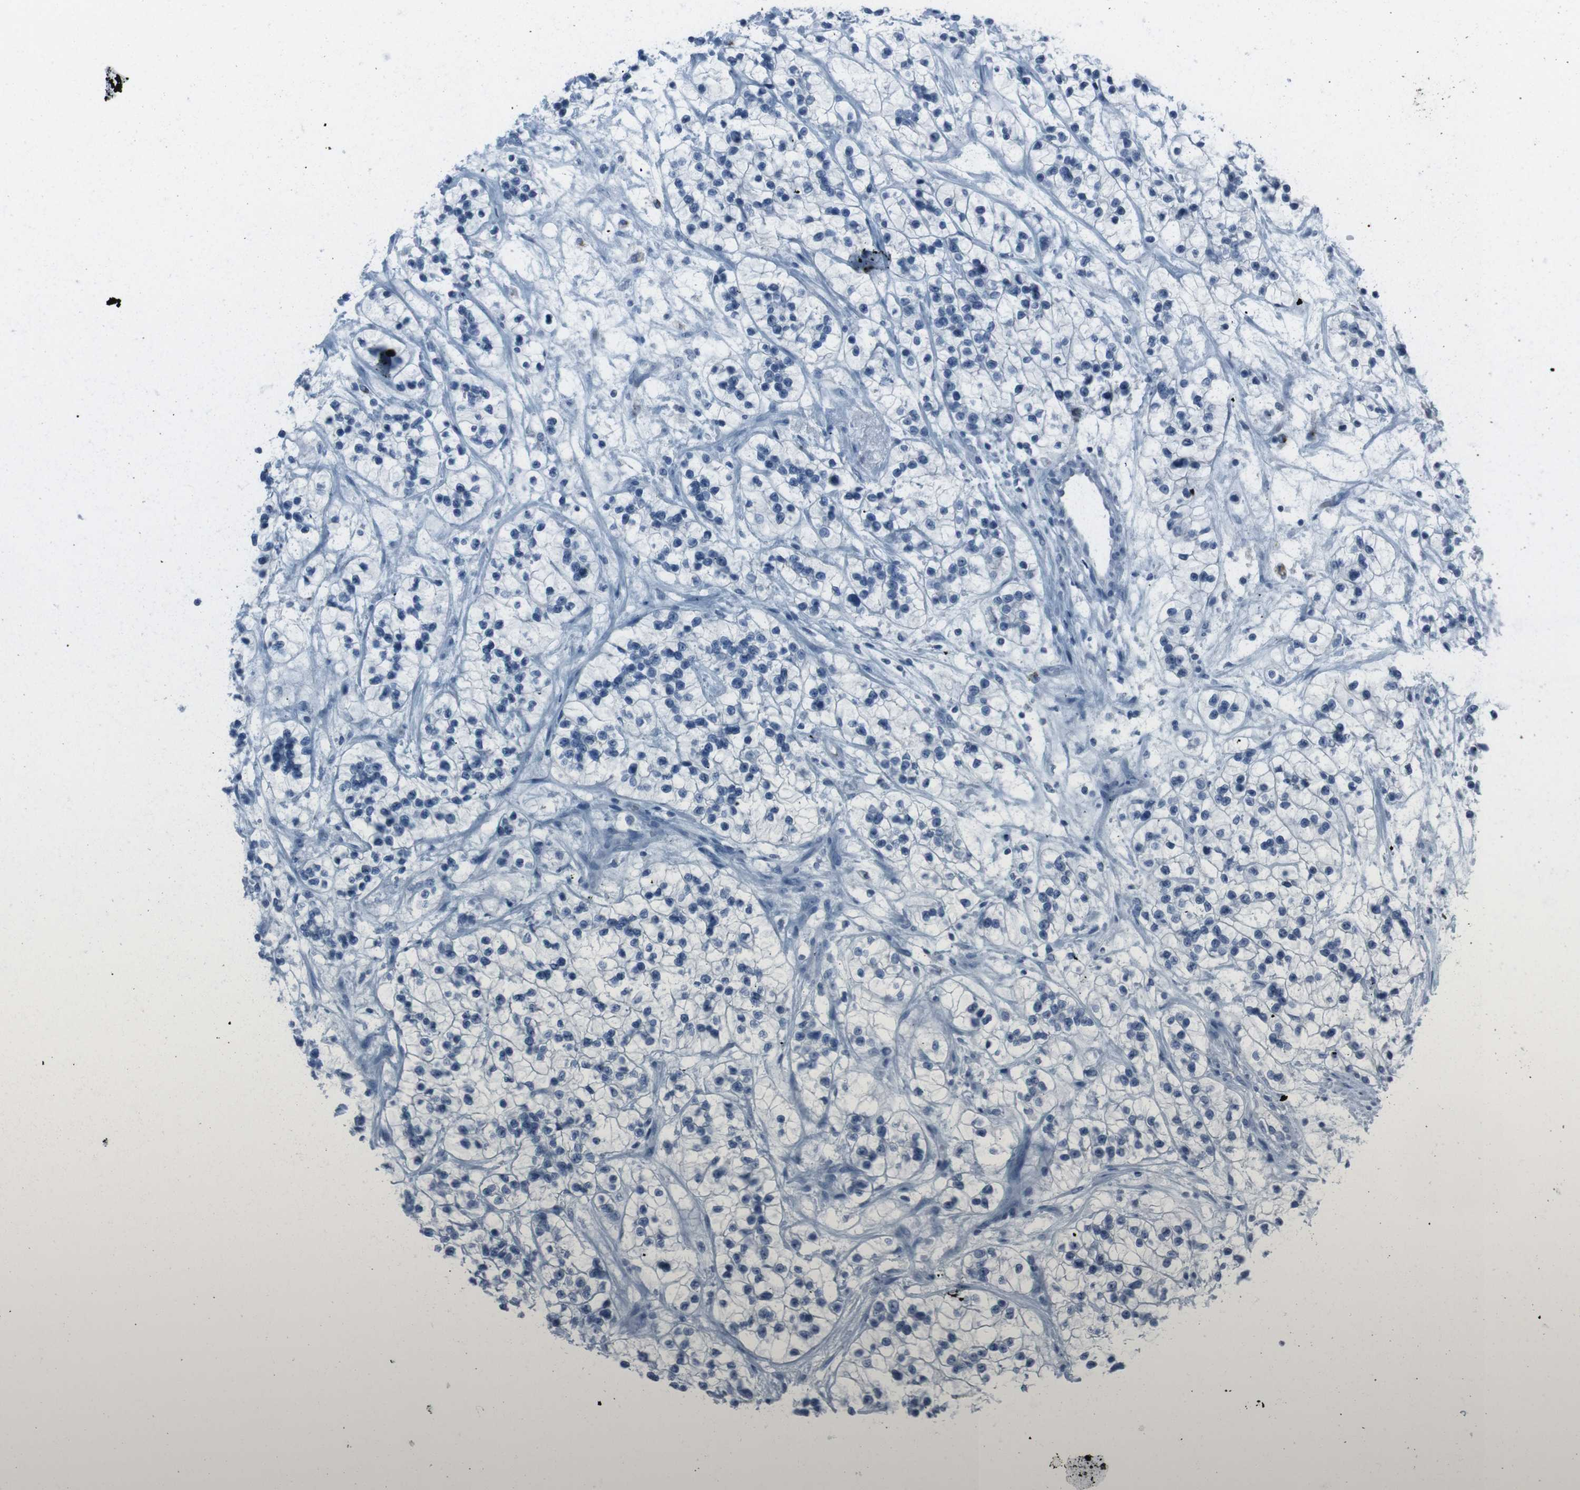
{"staining": {"intensity": "negative", "quantity": "none", "location": "none"}, "tissue": "renal cancer", "cell_type": "Tumor cells", "image_type": "cancer", "snomed": [{"axis": "morphology", "description": "Adenocarcinoma, NOS"}, {"axis": "topography", "description": "Kidney"}], "caption": "An immunohistochemistry (IHC) micrograph of adenocarcinoma (renal) is shown. There is no staining in tumor cells of adenocarcinoma (renal). Nuclei are stained in blue.", "gene": "ST6GAL1", "patient": {"sex": "female", "age": 57}}